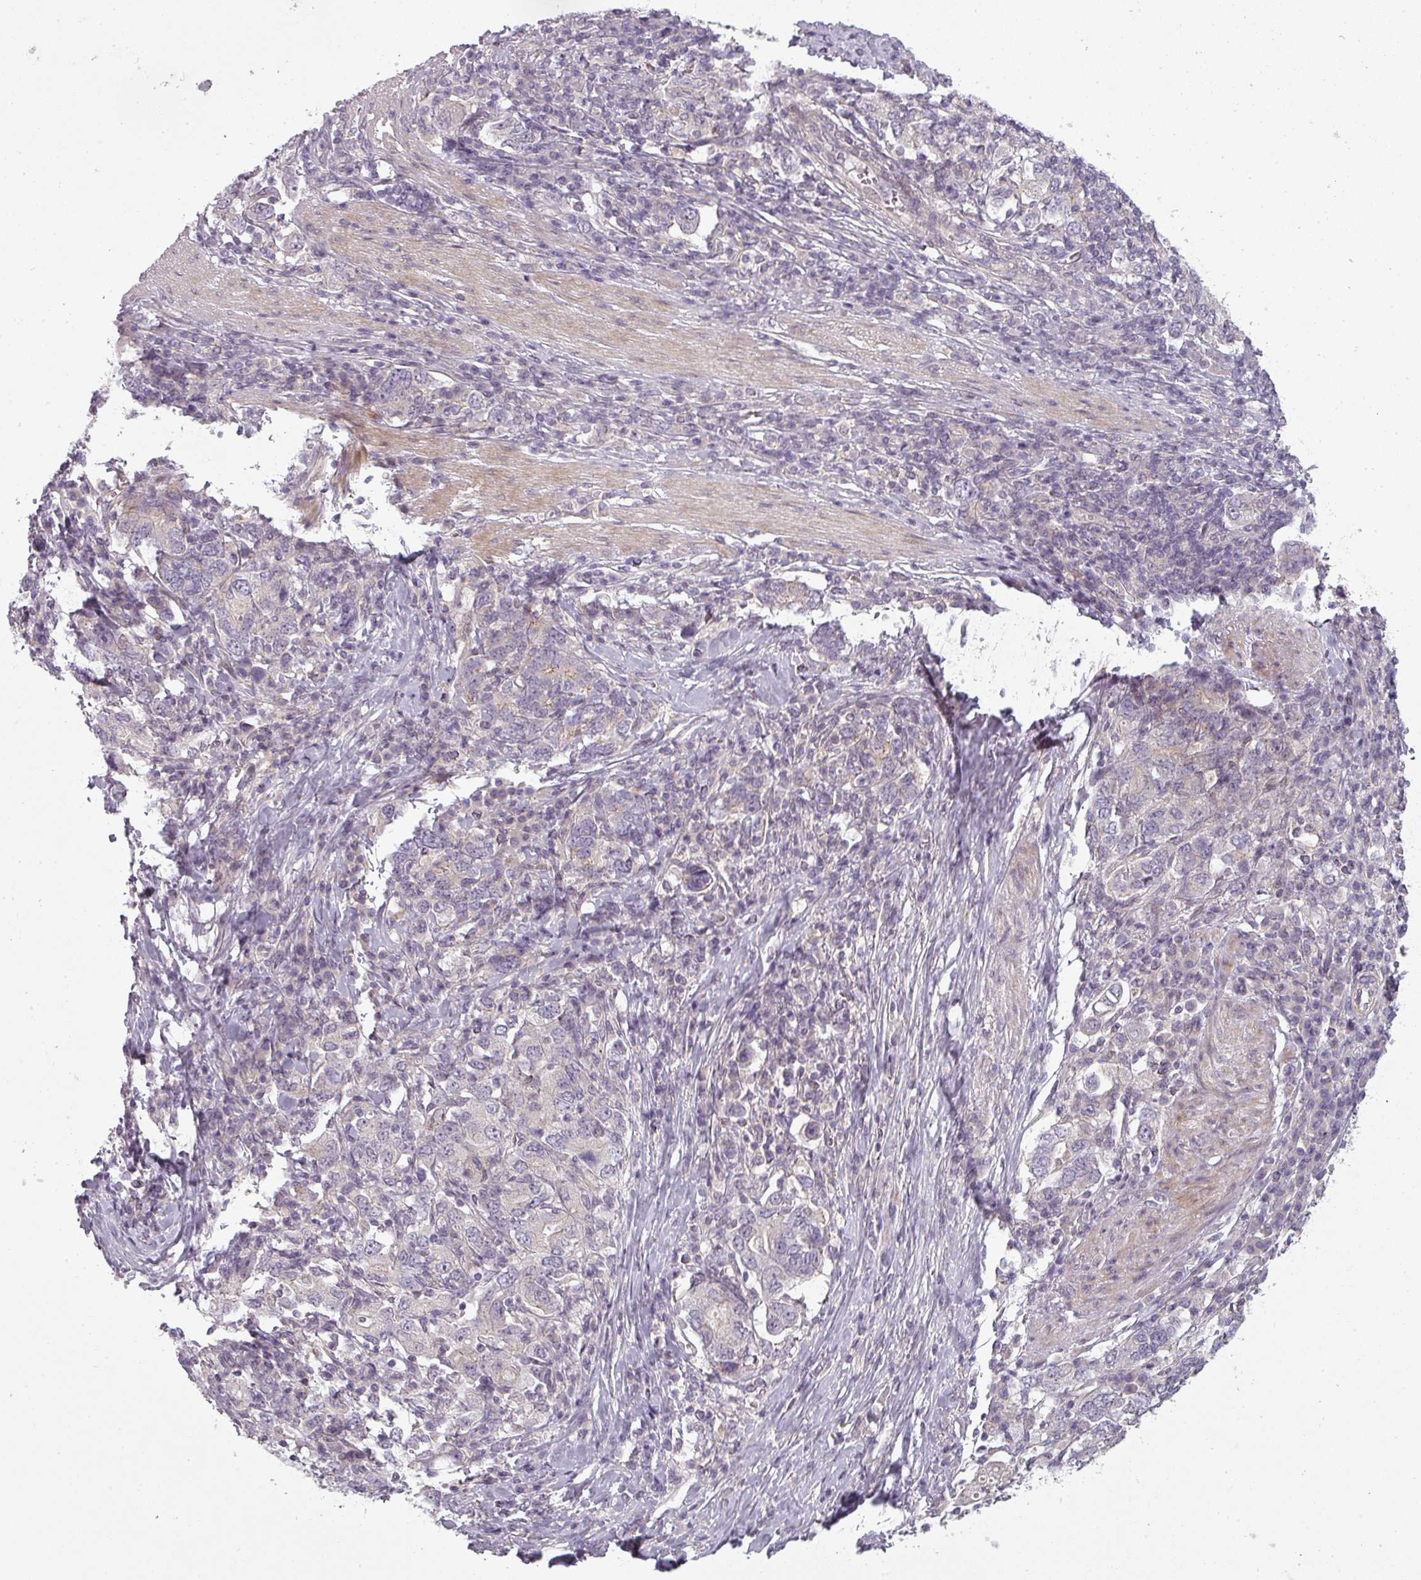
{"staining": {"intensity": "negative", "quantity": "none", "location": "none"}, "tissue": "stomach cancer", "cell_type": "Tumor cells", "image_type": "cancer", "snomed": [{"axis": "morphology", "description": "Adenocarcinoma, NOS"}, {"axis": "topography", "description": "Stomach, upper"}, {"axis": "topography", "description": "Stomach"}], "caption": "DAB immunohistochemical staining of human stomach cancer reveals no significant staining in tumor cells.", "gene": "SLC16A9", "patient": {"sex": "male", "age": 62}}